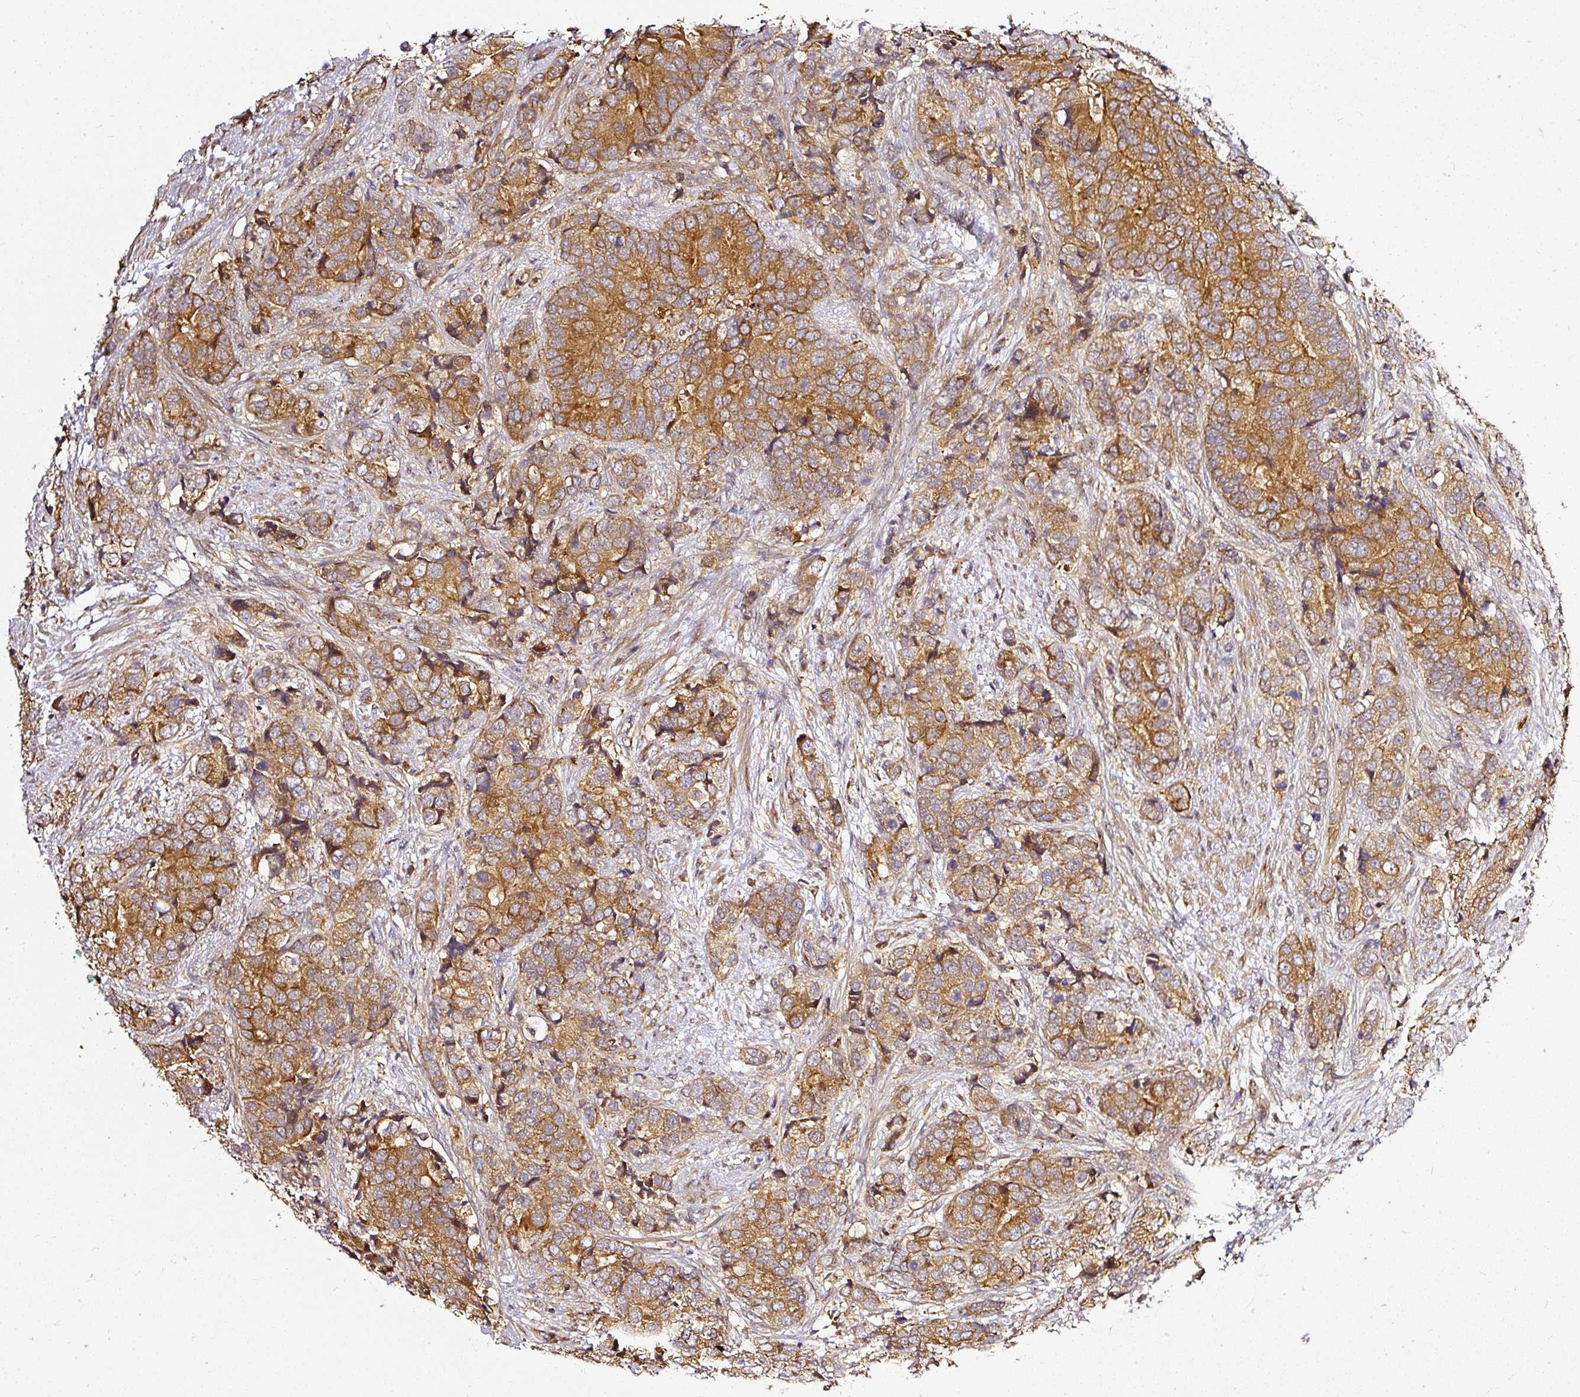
{"staining": {"intensity": "strong", "quantity": ">75%", "location": "cytoplasmic/membranous"}, "tissue": "prostate cancer", "cell_type": "Tumor cells", "image_type": "cancer", "snomed": [{"axis": "morphology", "description": "Adenocarcinoma, High grade"}, {"axis": "topography", "description": "Prostate"}], "caption": "Immunohistochemistry (IHC) image of neoplastic tissue: human prostate cancer stained using IHC reveals high levels of strong protein expression localized specifically in the cytoplasmic/membranous of tumor cells, appearing as a cytoplasmic/membranous brown color.", "gene": "MIF4GD", "patient": {"sex": "male", "age": 62}}